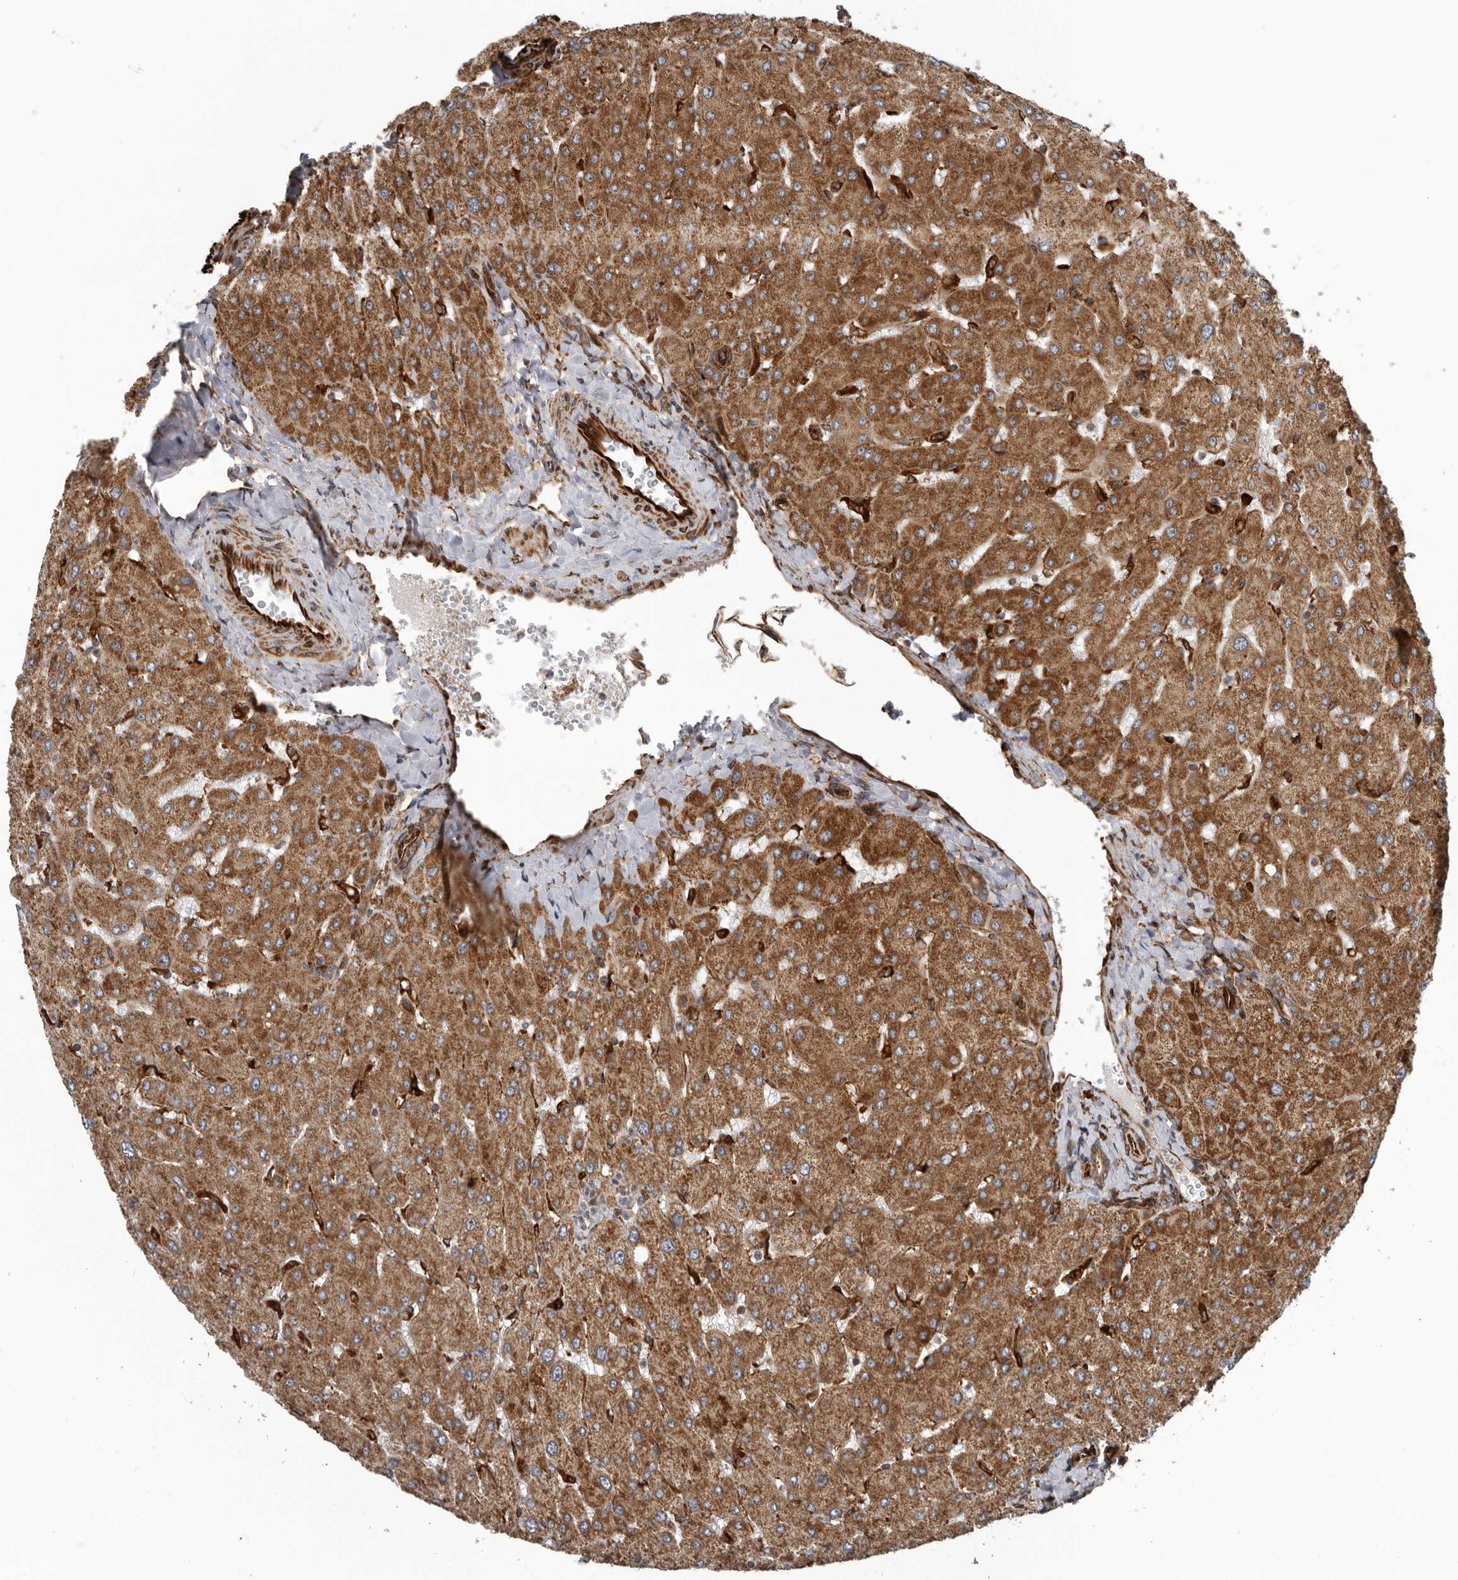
{"staining": {"intensity": "moderate", "quantity": ">75%", "location": "cytoplasmic/membranous"}, "tissue": "liver", "cell_type": "Cholangiocytes", "image_type": "normal", "snomed": [{"axis": "morphology", "description": "Normal tissue, NOS"}, {"axis": "topography", "description": "Liver"}], "caption": "DAB immunohistochemical staining of unremarkable liver shows moderate cytoplasmic/membranous protein staining in about >75% of cholangiocytes.", "gene": "CEP350", "patient": {"sex": "male", "age": 55}}